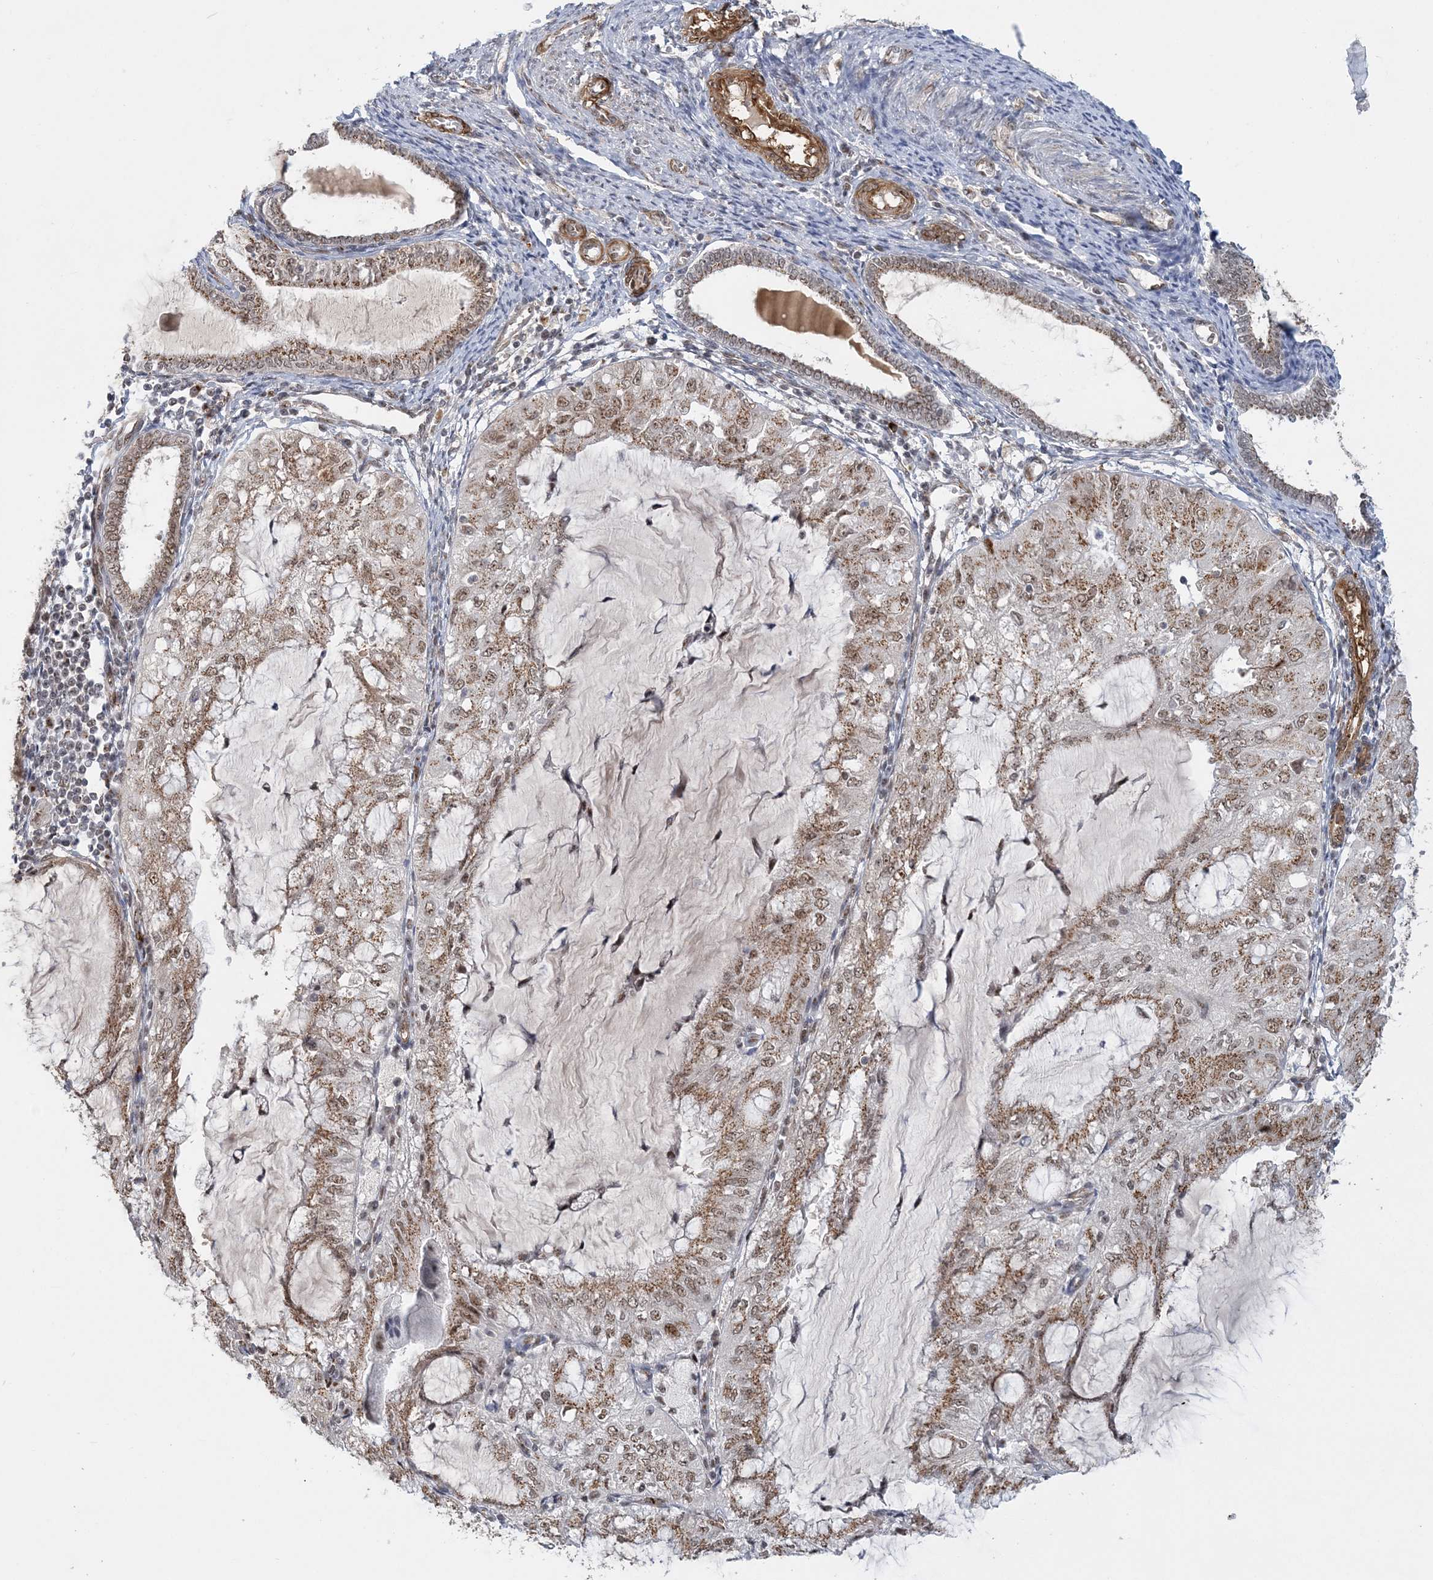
{"staining": {"intensity": "moderate", "quantity": ">75%", "location": "cytoplasmic/membranous,nuclear"}, "tissue": "endometrial cancer", "cell_type": "Tumor cells", "image_type": "cancer", "snomed": [{"axis": "morphology", "description": "Adenocarcinoma, NOS"}, {"axis": "topography", "description": "Endometrium"}], "caption": "Immunohistochemistry photomicrograph of neoplastic tissue: human endometrial cancer (adenocarcinoma) stained using immunohistochemistry (IHC) displays medium levels of moderate protein expression localized specifically in the cytoplasmic/membranous and nuclear of tumor cells, appearing as a cytoplasmic/membranous and nuclear brown color.", "gene": "PLRG1", "patient": {"sex": "female", "age": 81}}